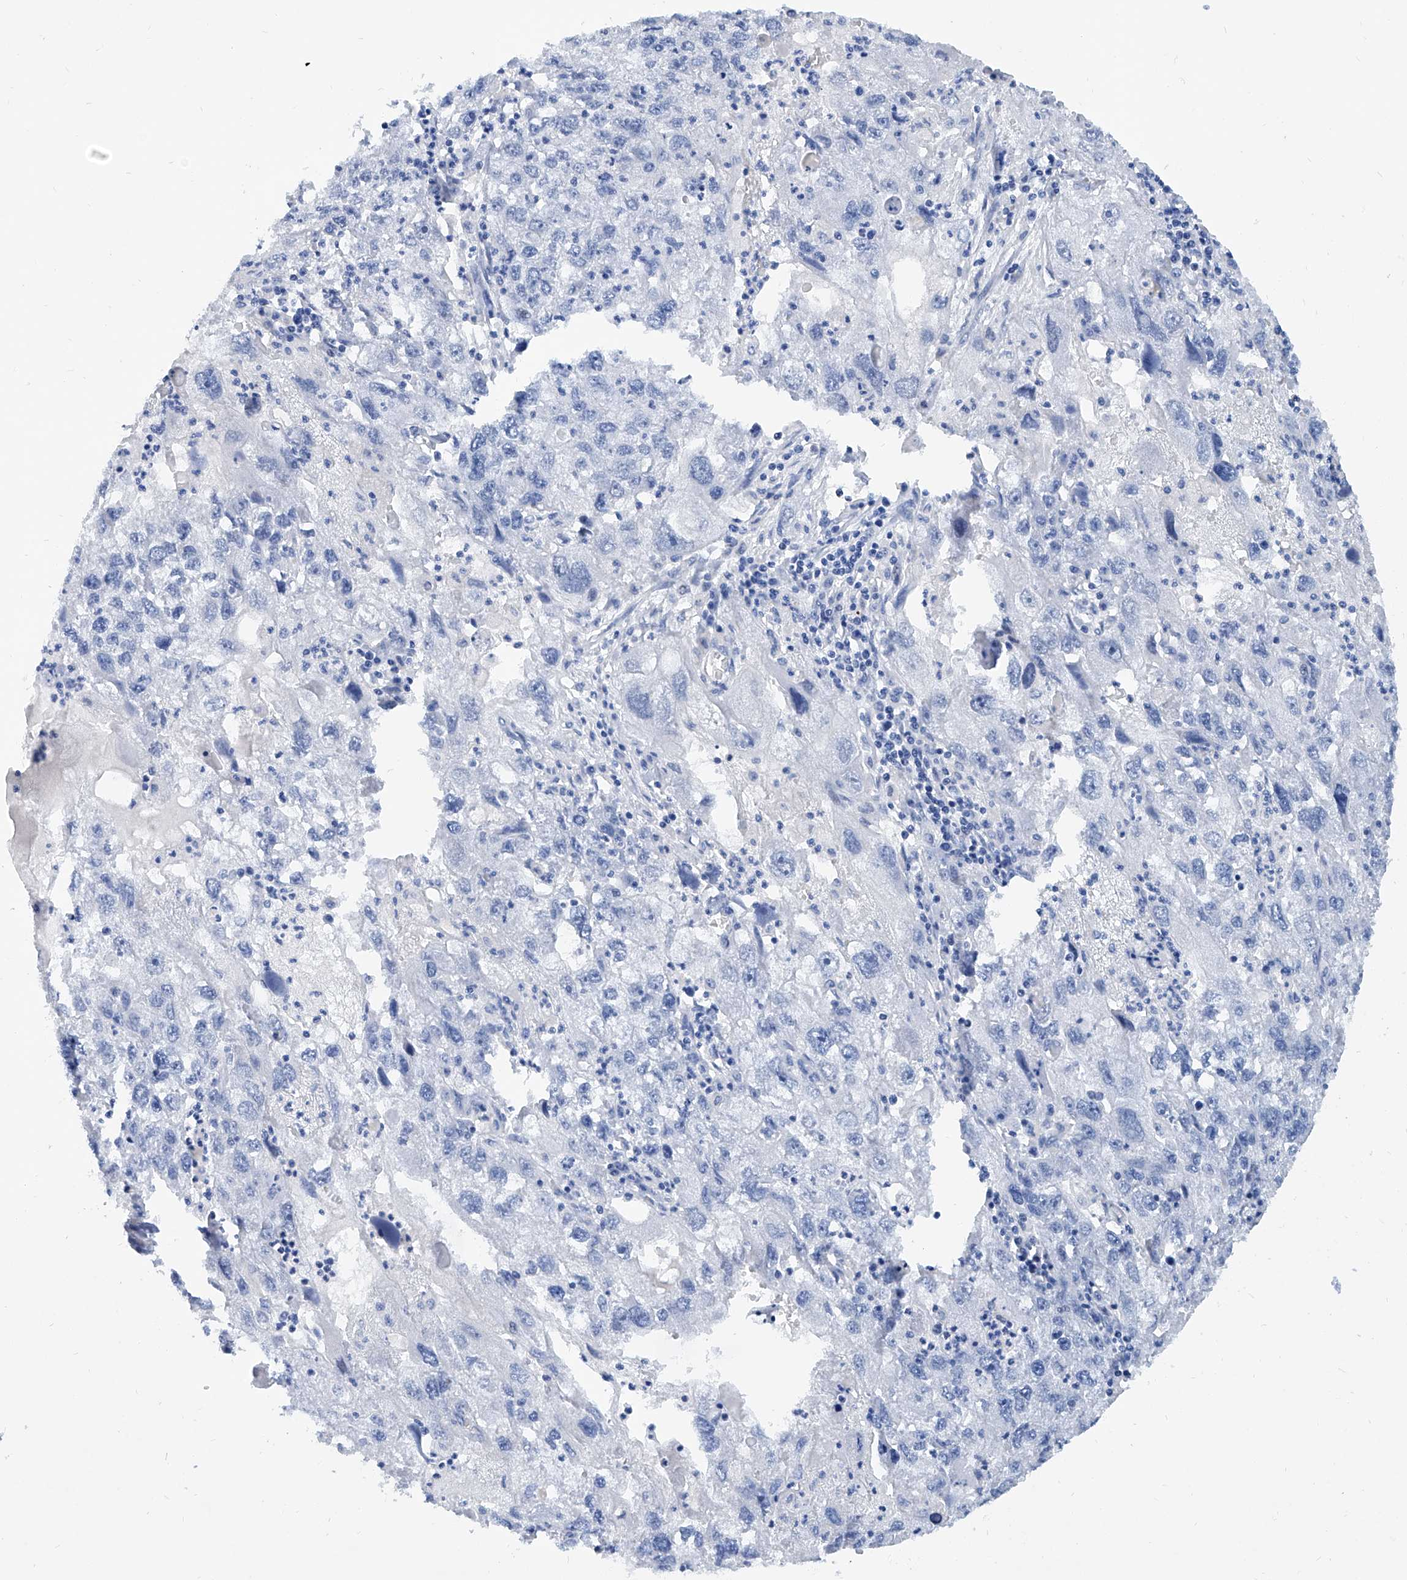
{"staining": {"intensity": "negative", "quantity": "none", "location": "none"}, "tissue": "endometrial cancer", "cell_type": "Tumor cells", "image_type": "cancer", "snomed": [{"axis": "morphology", "description": "Adenocarcinoma, NOS"}, {"axis": "topography", "description": "Endometrium"}], "caption": "The immunohistochemistry (IHC) micrograph has no significant staining in tumor cells of endometrial cancer tissue. The staining was performed using DAB (3,3'-diaminobenzidine) to visualize the protein expression in brown, while the nuclei were stained in blue with hematoxylin (Magnification: 20x).", "gene": "BPTF", "patient": {"sex": "female", "age": 49}}